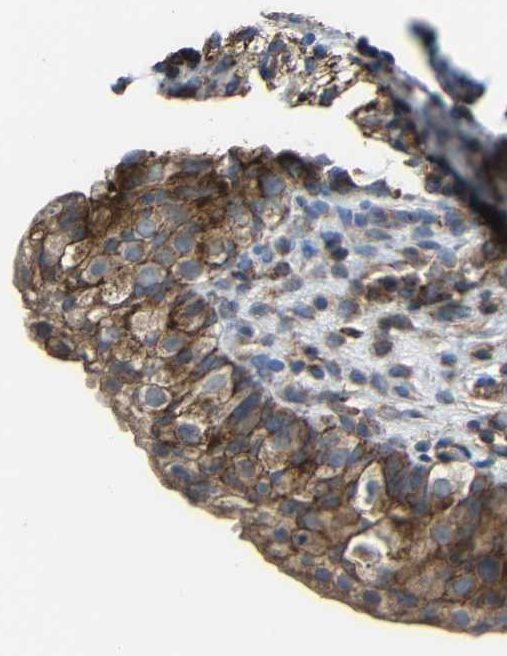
{"staining": {"intensity": "moderate", "quantity": ">75%", "location": "cytoplasmic/membranous"}, "tissue": "urinary bladder", "cell_type": "Urothelial cells", "image_type": "normal", "snomed": [{"axis": "morphology", "description": "Normal tissue, NOS"}, {"axis": "topography", "description": "Urinary bladder"}], "caption": "This micrograph reveals immunohistochemistry (IHC) staining of unremarkable urinary bladder, with medium moderate cytoplasmic/membranous expression in about >75% of urothelial cells.", "gene": "RHOT2", "patient": {"sex": "female", "age": 64}}